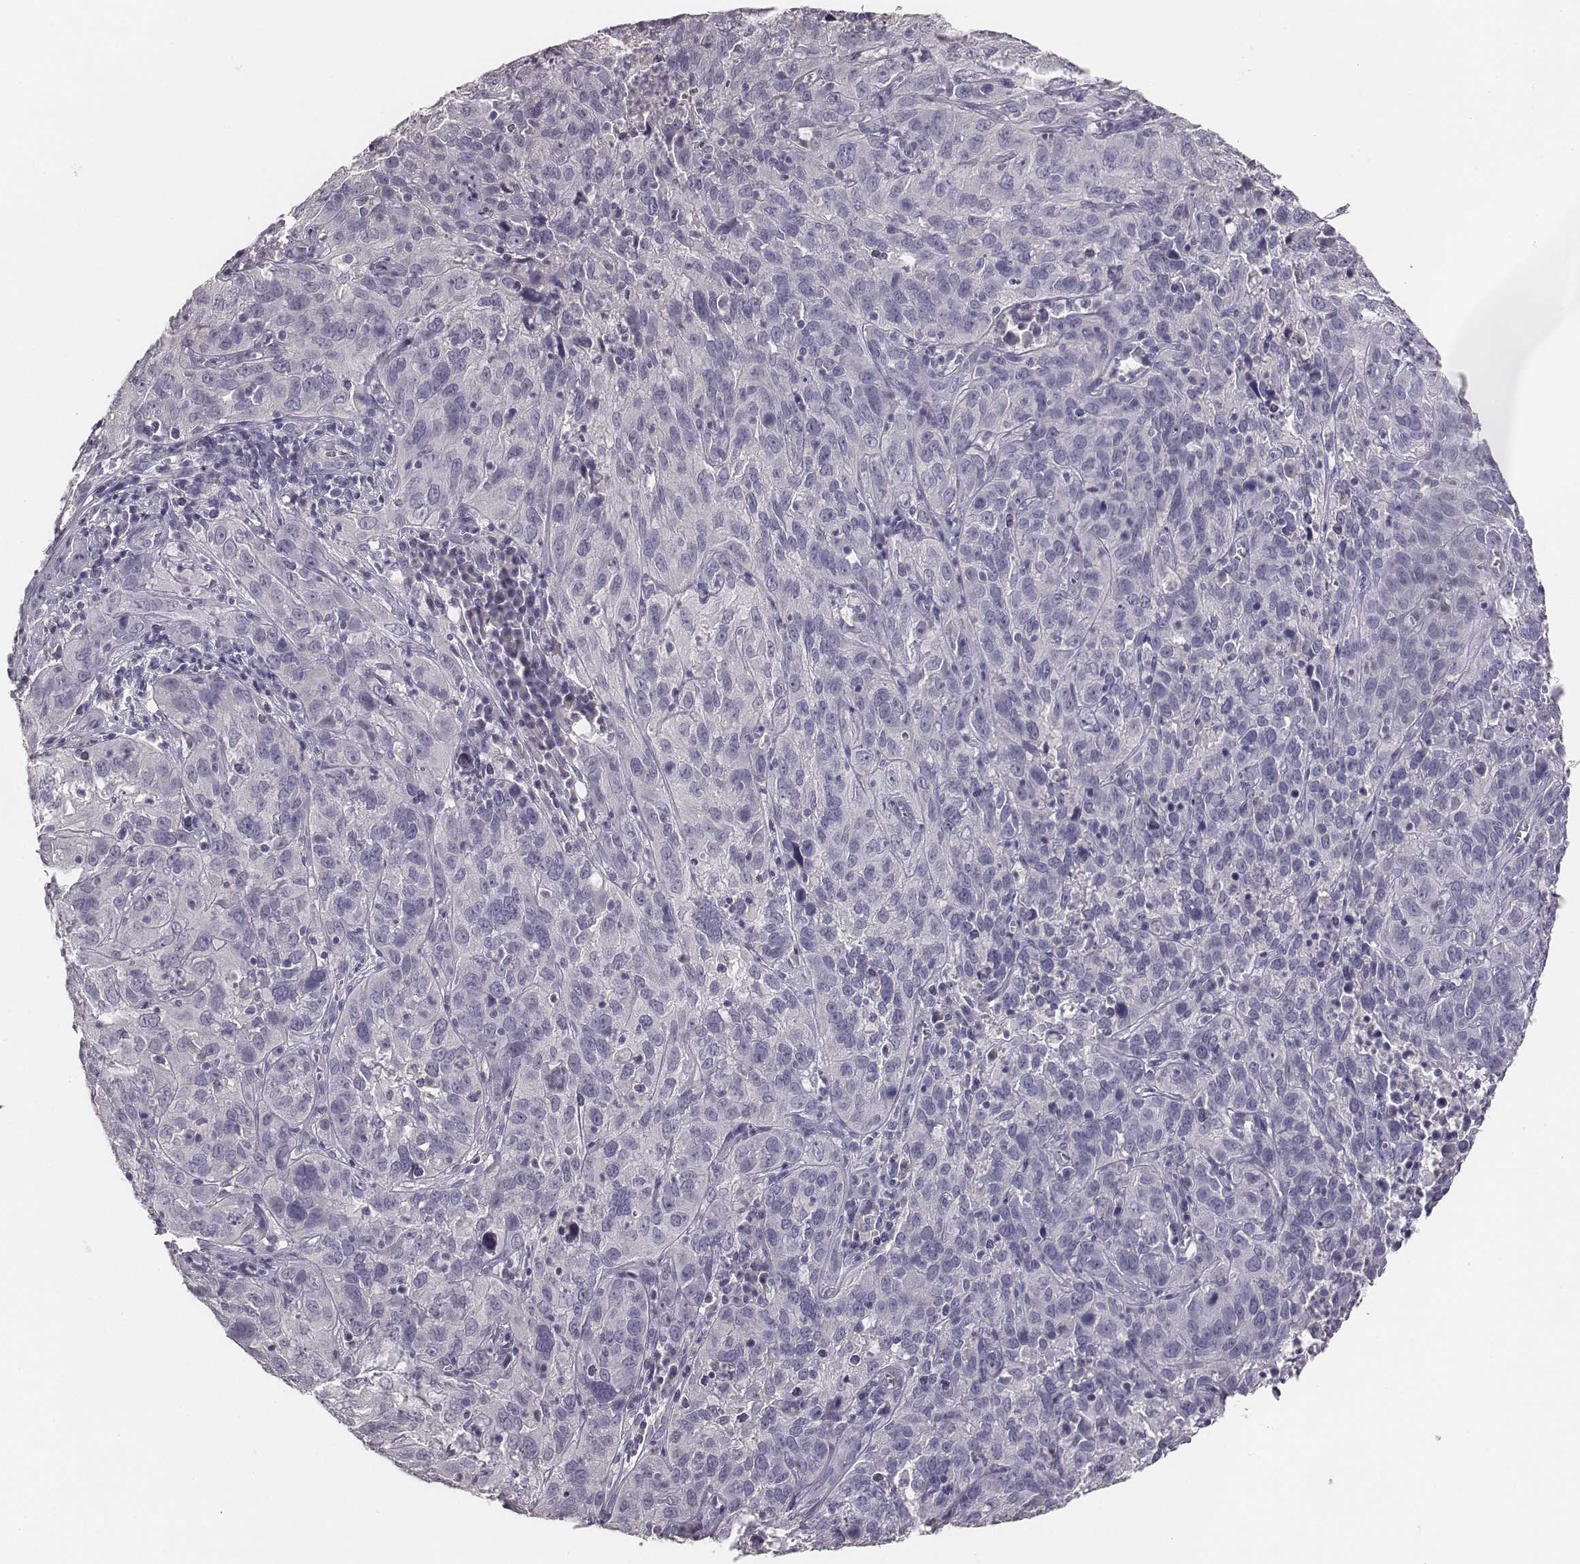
{"staining": {"intensity": "negative", "quantity": "none", "location": "none"}, "tissue": "cervical cancer", "cell_type": "Tumor cells", "image_type": "cancer", "snomed": [{"axis": "morphology", "description": "Squamous cell carcinoma, NOS"}, {"axis": "topography", "description": "Cervix"}], "caption": "High power microscopy image of an IHC micrograph of cervical squamous cell carcinoma, revealing no significant expression in tumor cells.", "gene": "MYH6", "patient": {"sex": "female", "age": 32}}